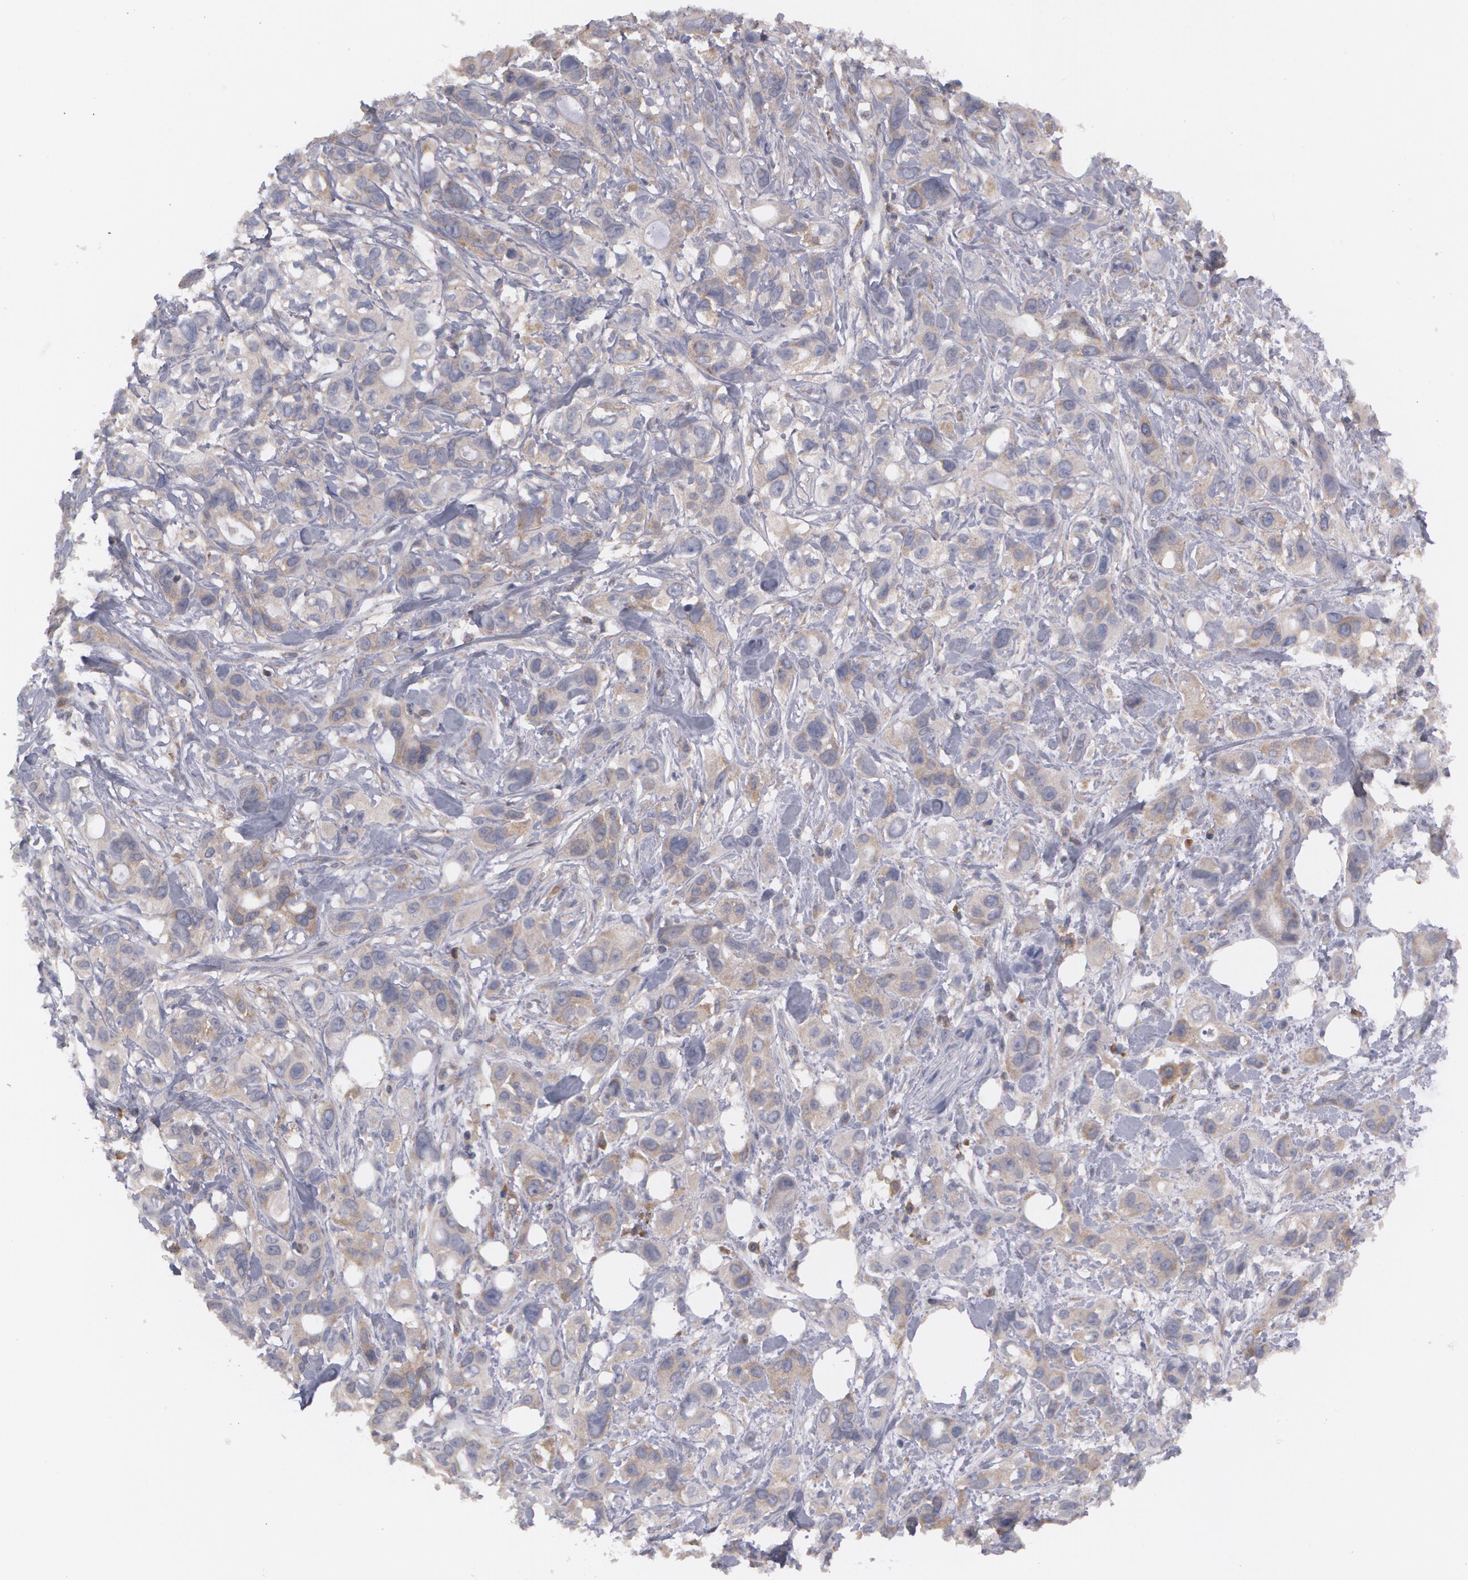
{"staining": {"intensity": "weak", "quantity": ">75%", "location": "cytoplasmic/membranous"}, "tissue": "stomach cancer", "cell_type": "Tumor cells", "image_type": "cancer", "snomed": [{"axis": "morphology", "description": "Adenocarcinoma, NOS"}, {"axis": "topography", "description": "Stomach, upper"}], "caption": "Stomach adenocarcinoma tissue demonstrates weak cytoplasmic/membranous positivity in about >75% of tumor cells, visualized by immunohistochemistry.", "gene": "MTHFD1", "patient": {"sex": "male", "age": 47}}